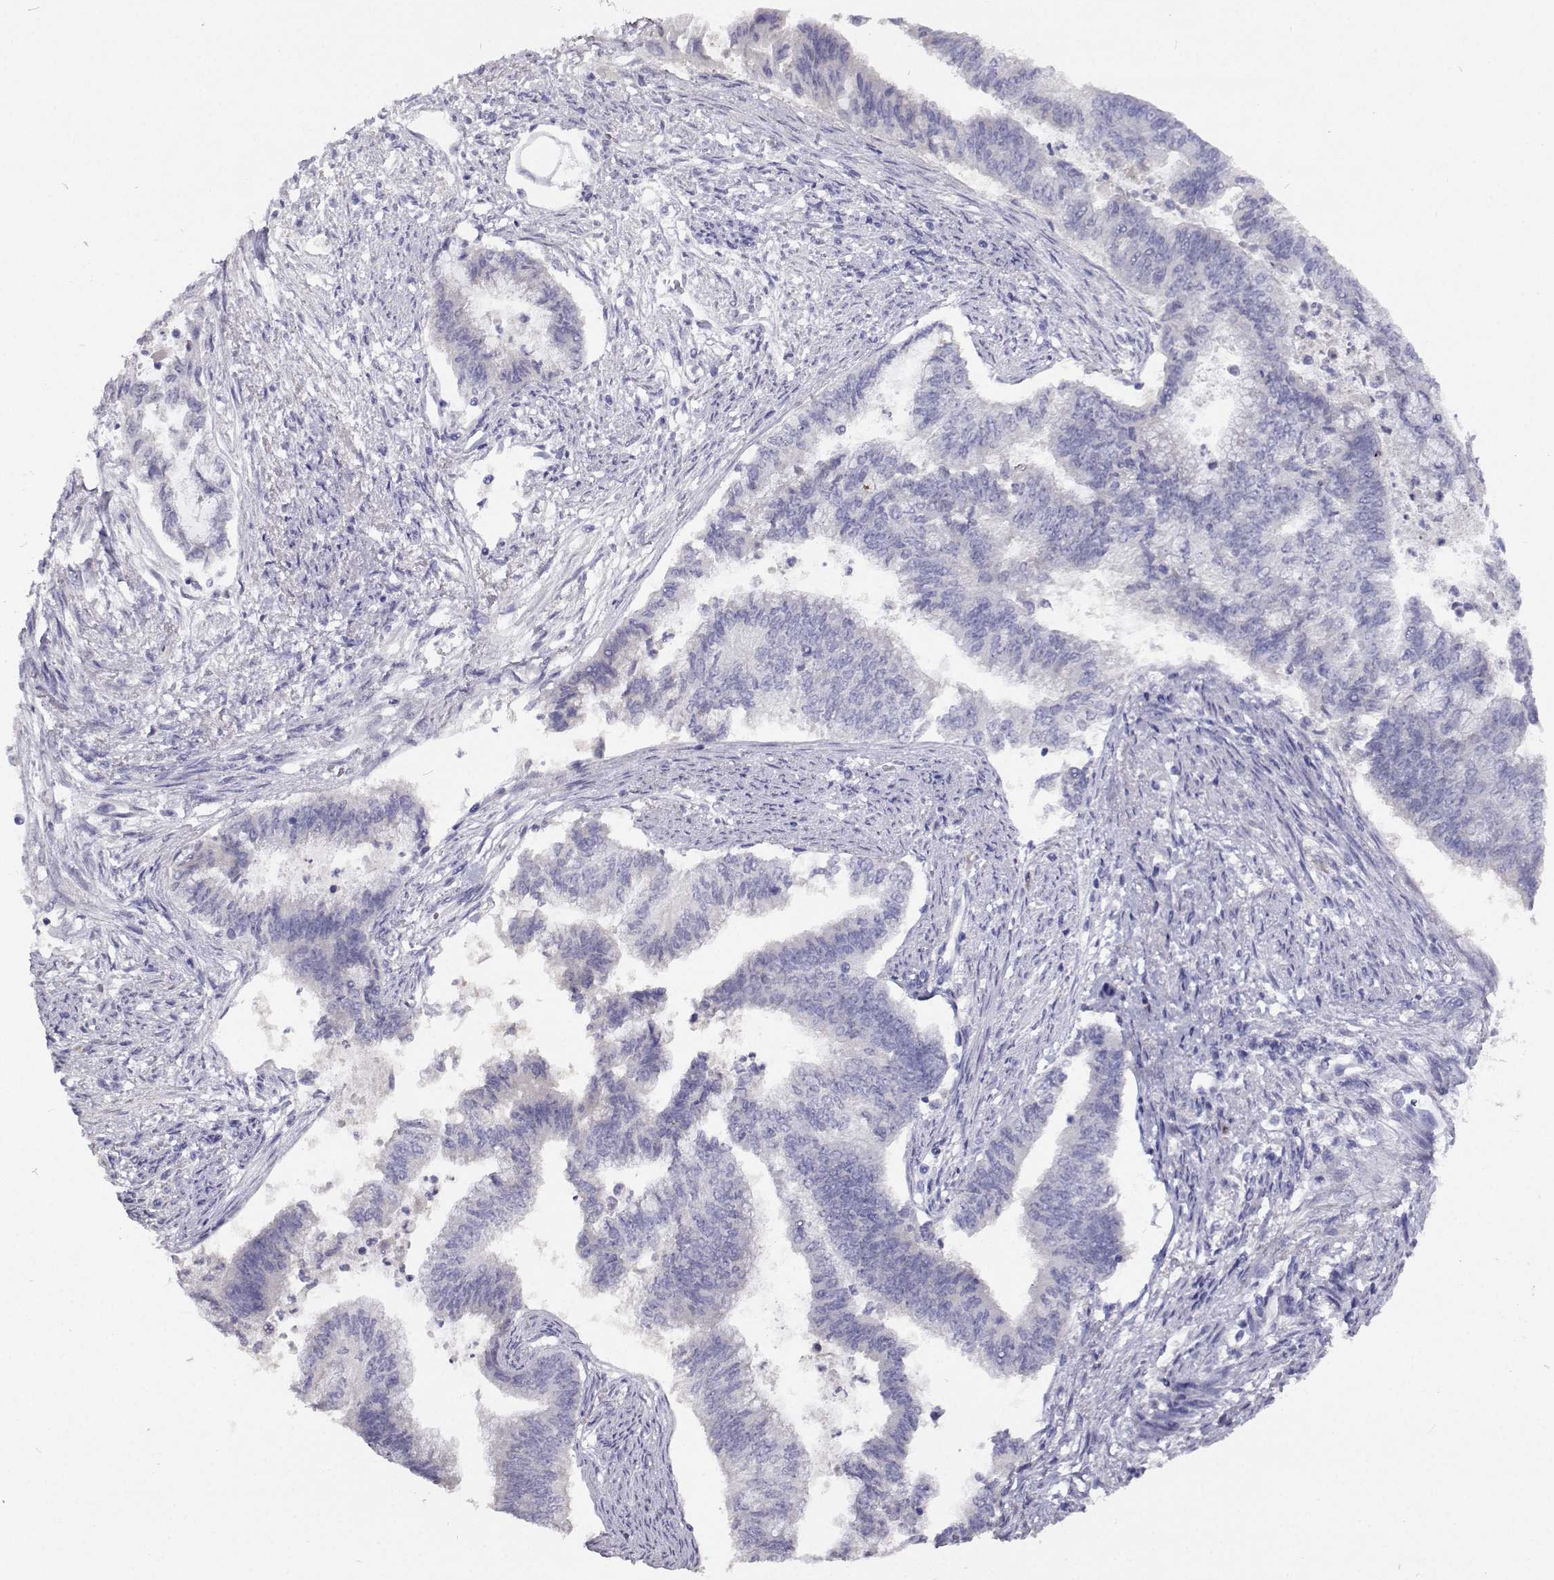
{"staining": {"intensity": "negative", "quantity": "none", "location": "none"}, "tissue": "endometrial cancer", "cell_type": "Tumor cells", "image_type": "cancer", "snomed": [{"axis": "morphology", "description": "Adenocarcinoma, NOS"}, {"axis": "topography", "description": "Endometrium"}], "caption": "An immunohistochemistry (IHC) photomicrograph of endometrial cancer (adenocarcinoma) is shown. There is no staining in tumor cells of endometrial cancer (adenocarcinoma).", "gene": "CFAP44", "patient": {"sex": "female", "age": 65}}